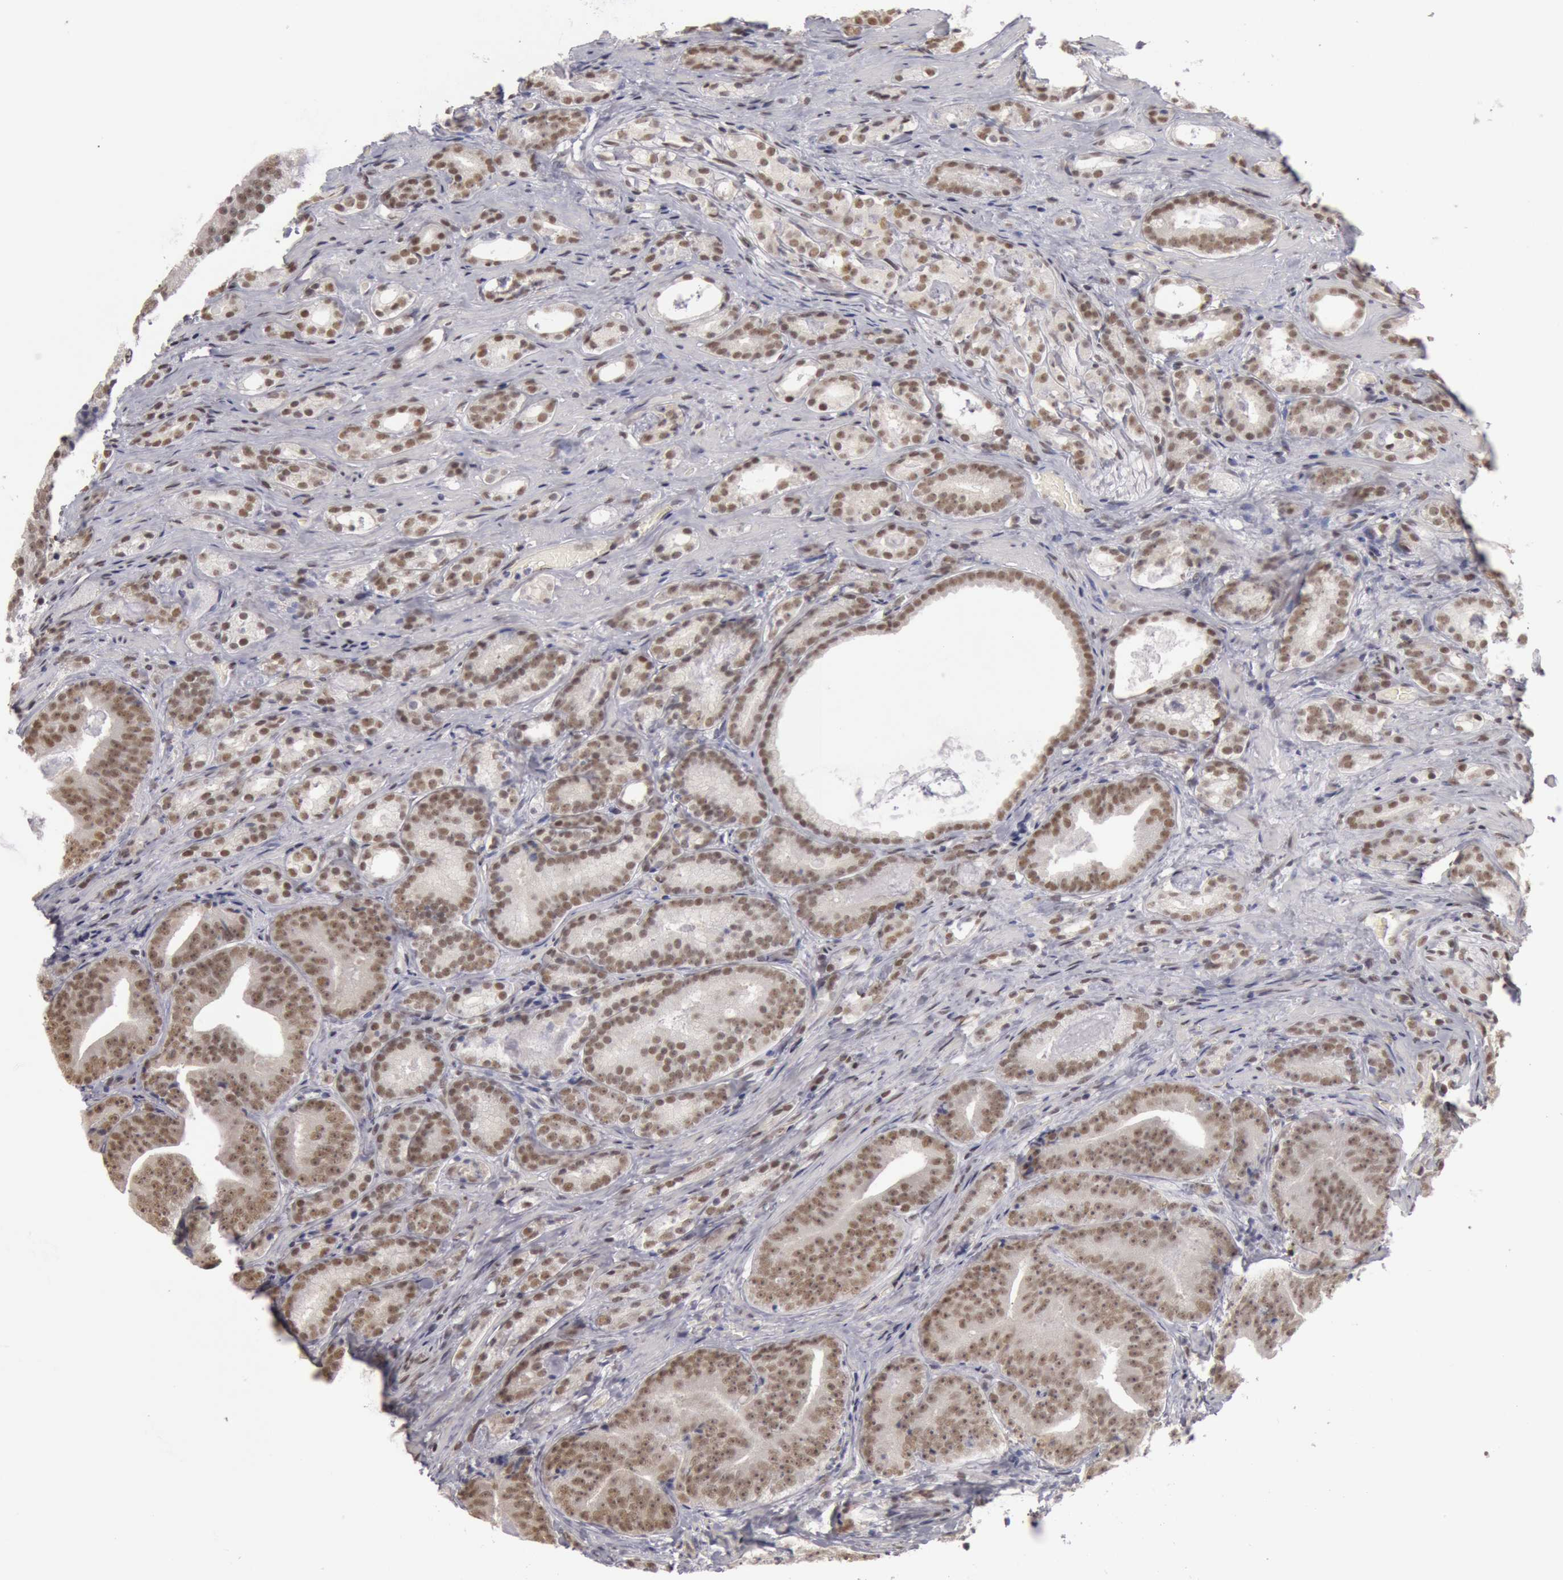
{"staining": {"intensity": "strong", "quantity": "25%-75%", "location": "nuclear"}, "tissue": "prostate cancer", "cell_type": "Tumor cells", "image_type": "cancer", "snomed": [{"axis": "morphology", "description": "Adenocarcinoma, Medium grade"}, {"axis": "topography", "description": "Prostate"}], "caption": "Protein expression by immunohistochemistry (IHC) shows strong nuclear positivity in approximately 25%-75% of tumor cells in prostate cancer.", "gene": "ESS2", "patient": {"sex": "male", "age": 65}}